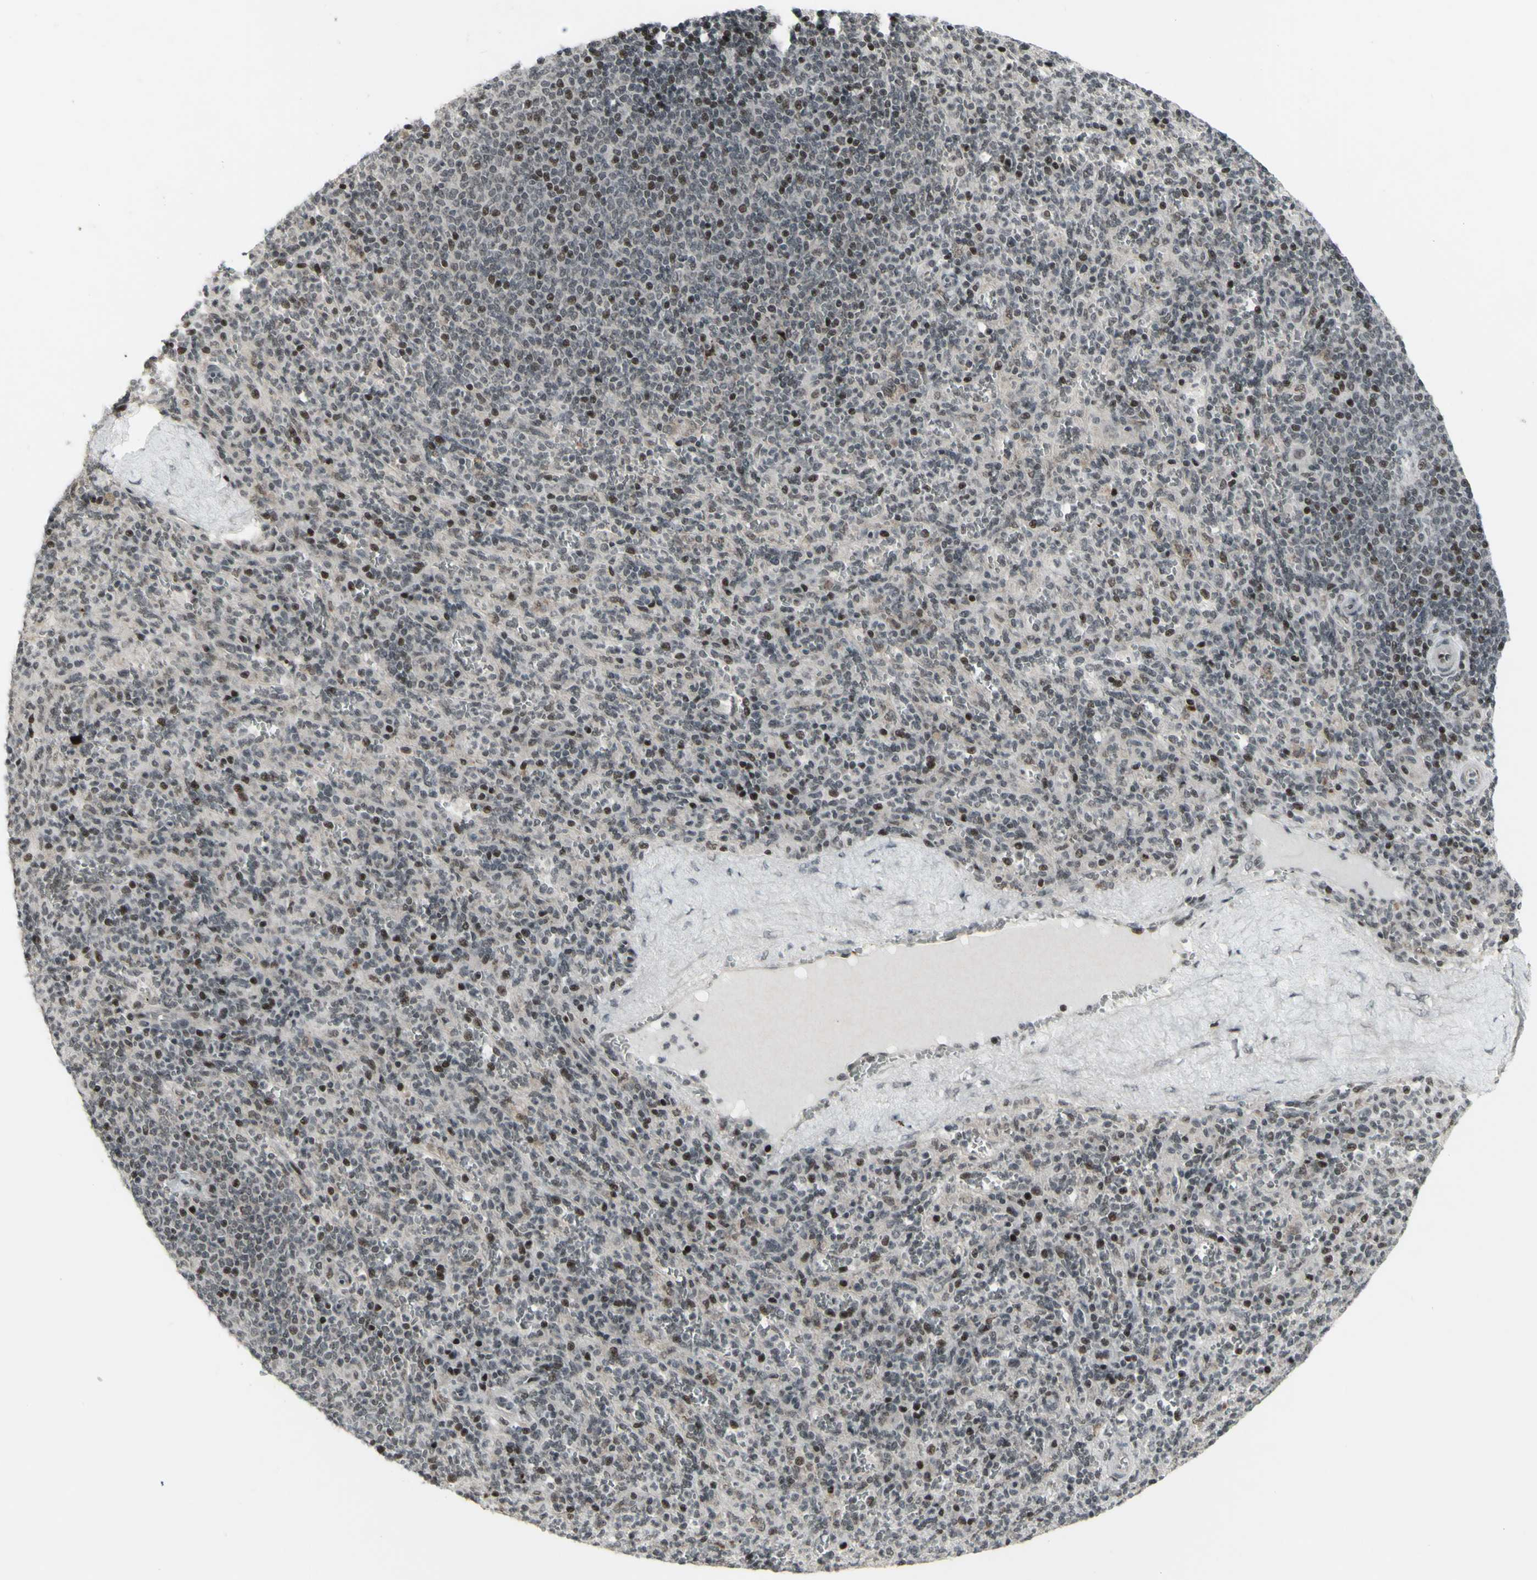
{"staining": {"intensity": "moderate", "quantity": "<25%", "location": "nuclear"}, "tissue": "spleen", "cell_type": "Cells in red pulp", "image_type": "normal", "snomed": [{"axis": "morphology", "description": "Normal tissue, NOS"}, {"axis": "topography", "description": "Spleen"}], "caption": "Benign spleen exhibits moderate nuclear positivity in about <25% of cells in red pulp Using DAB (brown) and hematoxylin (blue) stains, captured at high magnification using brightfield microscopy..", "gene": "SUPT6H", "patient": {"sex": "male", "age": 36}}